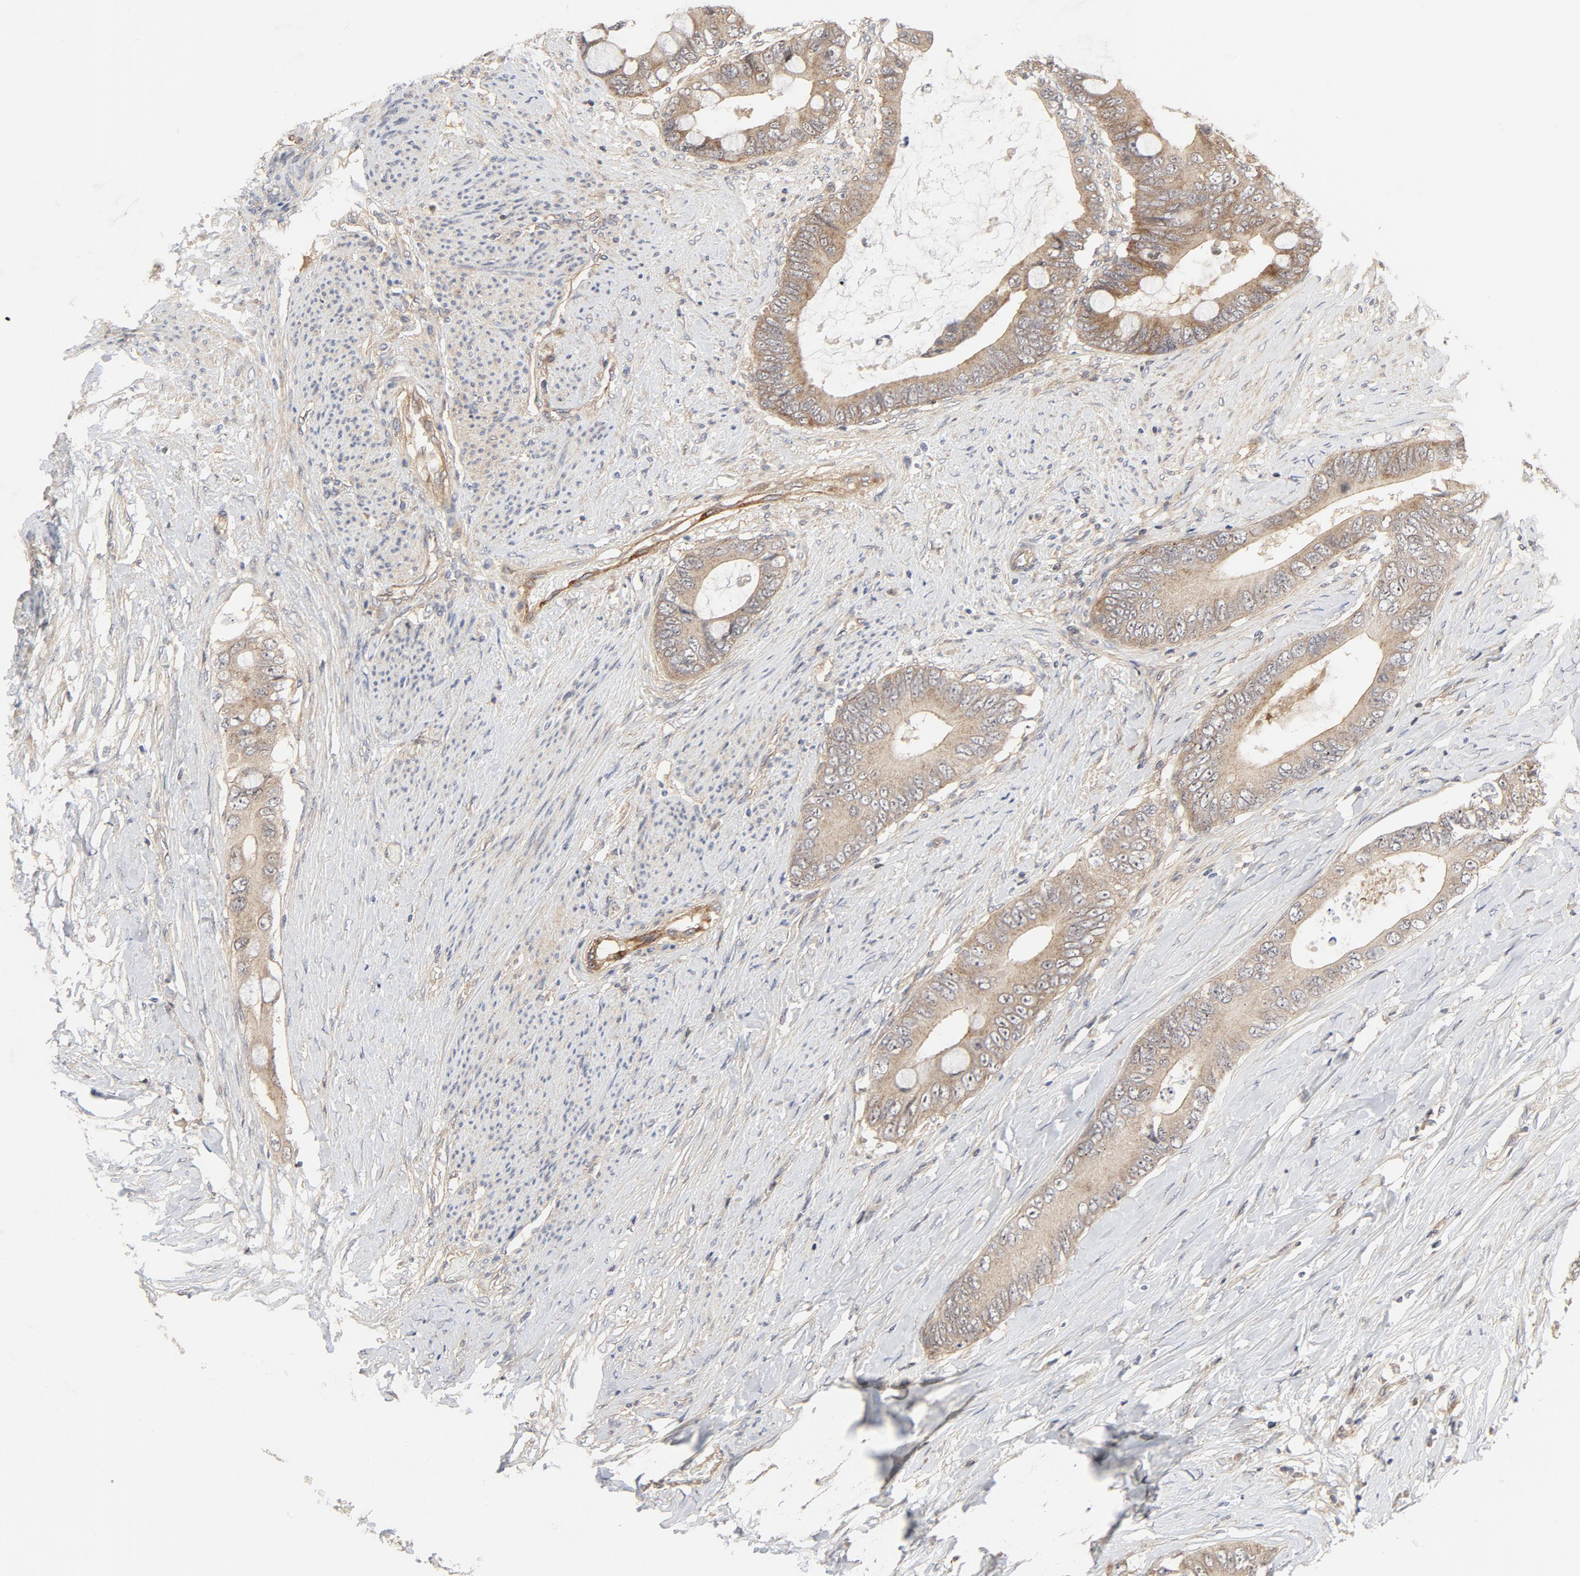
{"staining": {"intensity": "weak", "quantity": ">75%", "location": "cytoplasmic/membranous"}, "tissue": "colorectal cancer", "cell_type": "Tumor cells", "image_type": "cancer", "snomed": [{"axis": "morphology", "description": "Normal tissue, NOS"}, {"axis": "morphology", "description": "Adenocarcinoma, NOS"}, {"axis": "topography", "description": "Rectum"}, {"axis": "topography", "description": "Peripheral nerve tissue"}], "caption": "Adenocarcinoma (colorectal) stained with a protein marker displays weak staining in tumor cells.", "gene": "MAP2K7", "patient": {"sex": "female", "age": 77}}